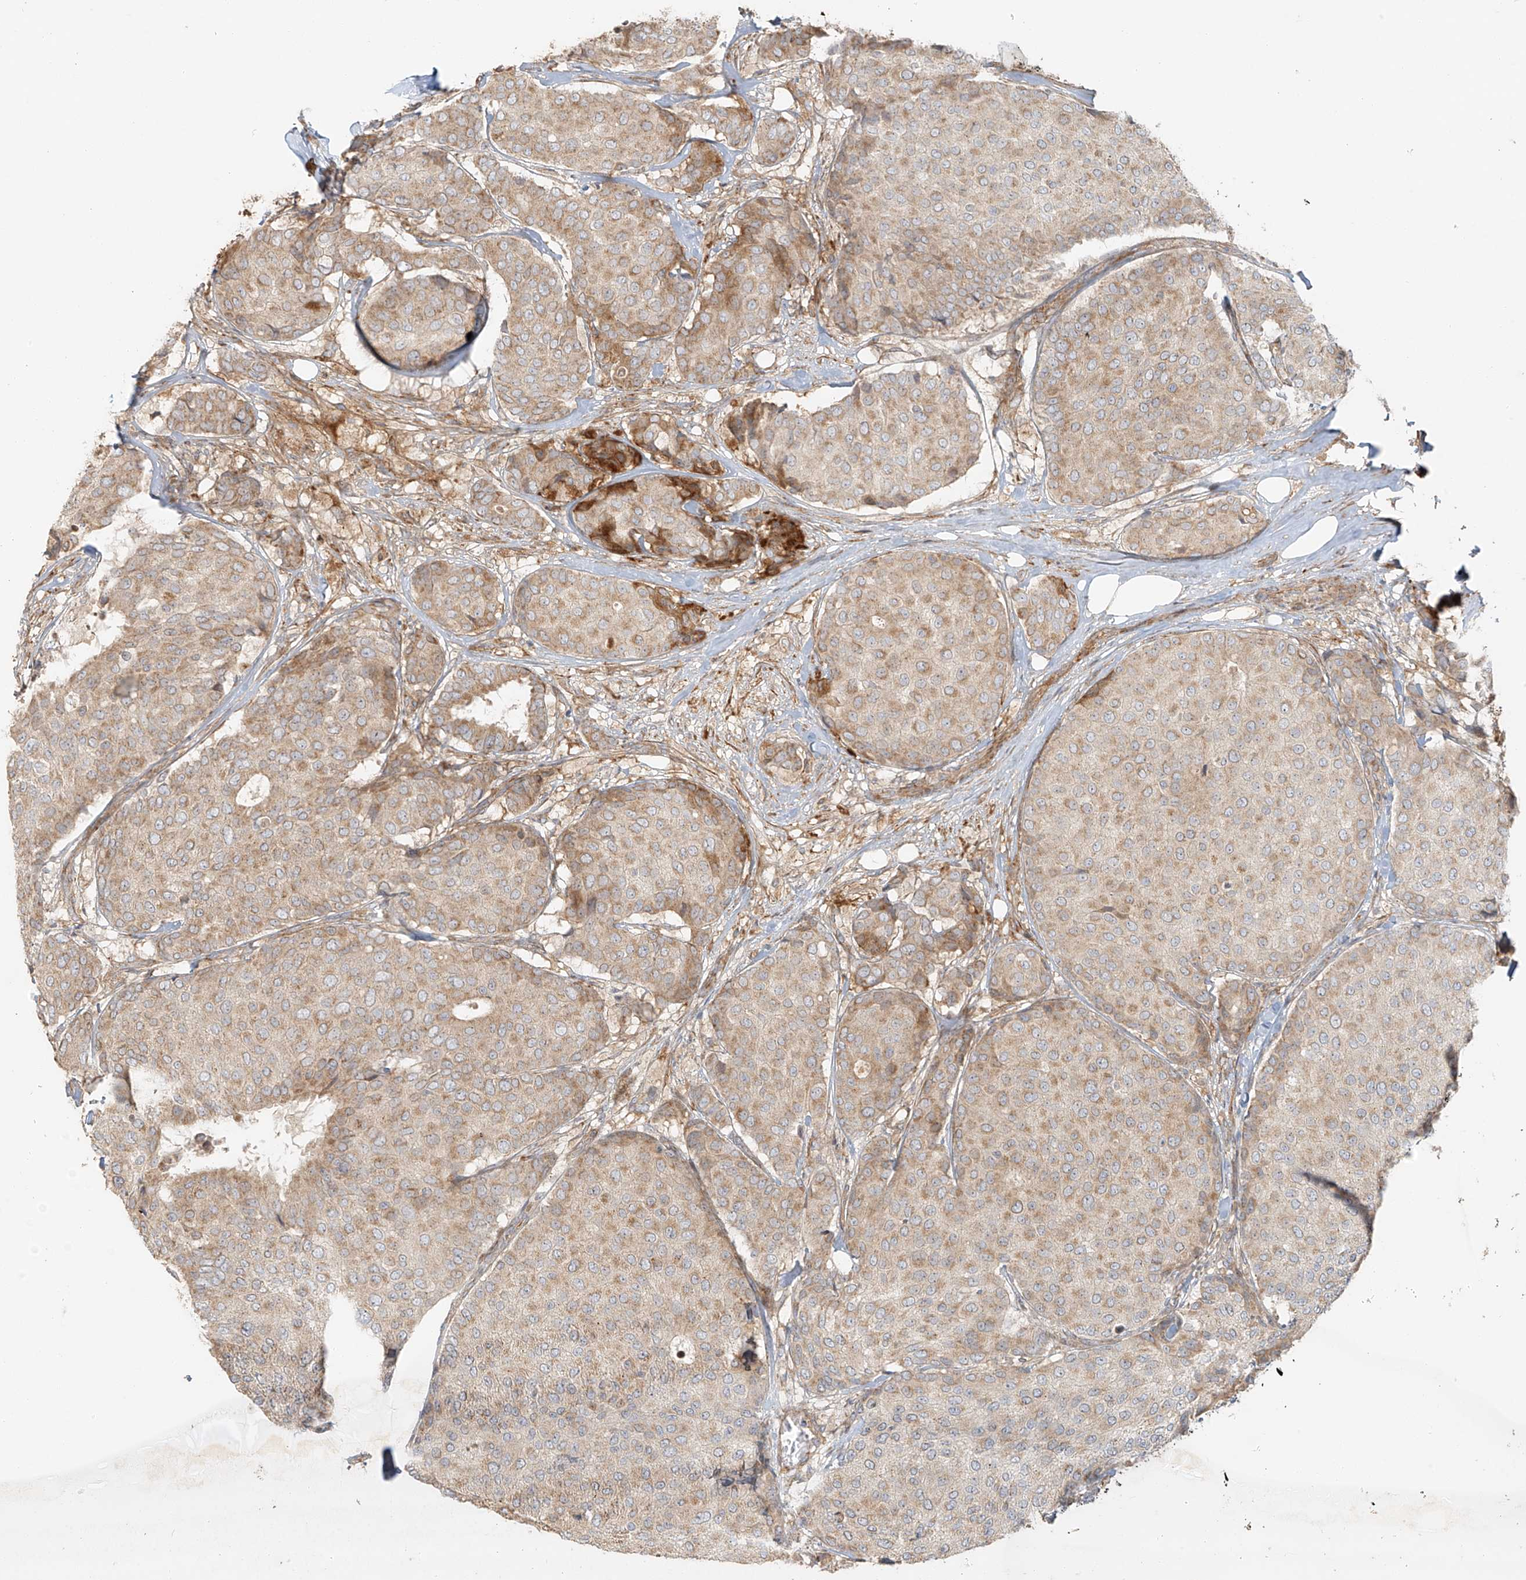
{"staining": {"intensity": "weak", "quantity": ">75%", "location": "cytoplasmic/membranous"}, "tissue": "breast cancer", "cell_type": "Tumor cells", "image_type": "cancer", "snomed": [{"axis": "morphology", "description": "Duct carcinoma"}, {"axis": "topography", "description": "Breast"}], "caption": "This is a histology image of immunohistochemistry staining of breast cancer (infiltrating ductal carcinoma), which shows weak staining in the cytoplasmic/membranous of tumor cells.", "gene": "MIPEP", "patient": {"sex": "female", "age": 75}}